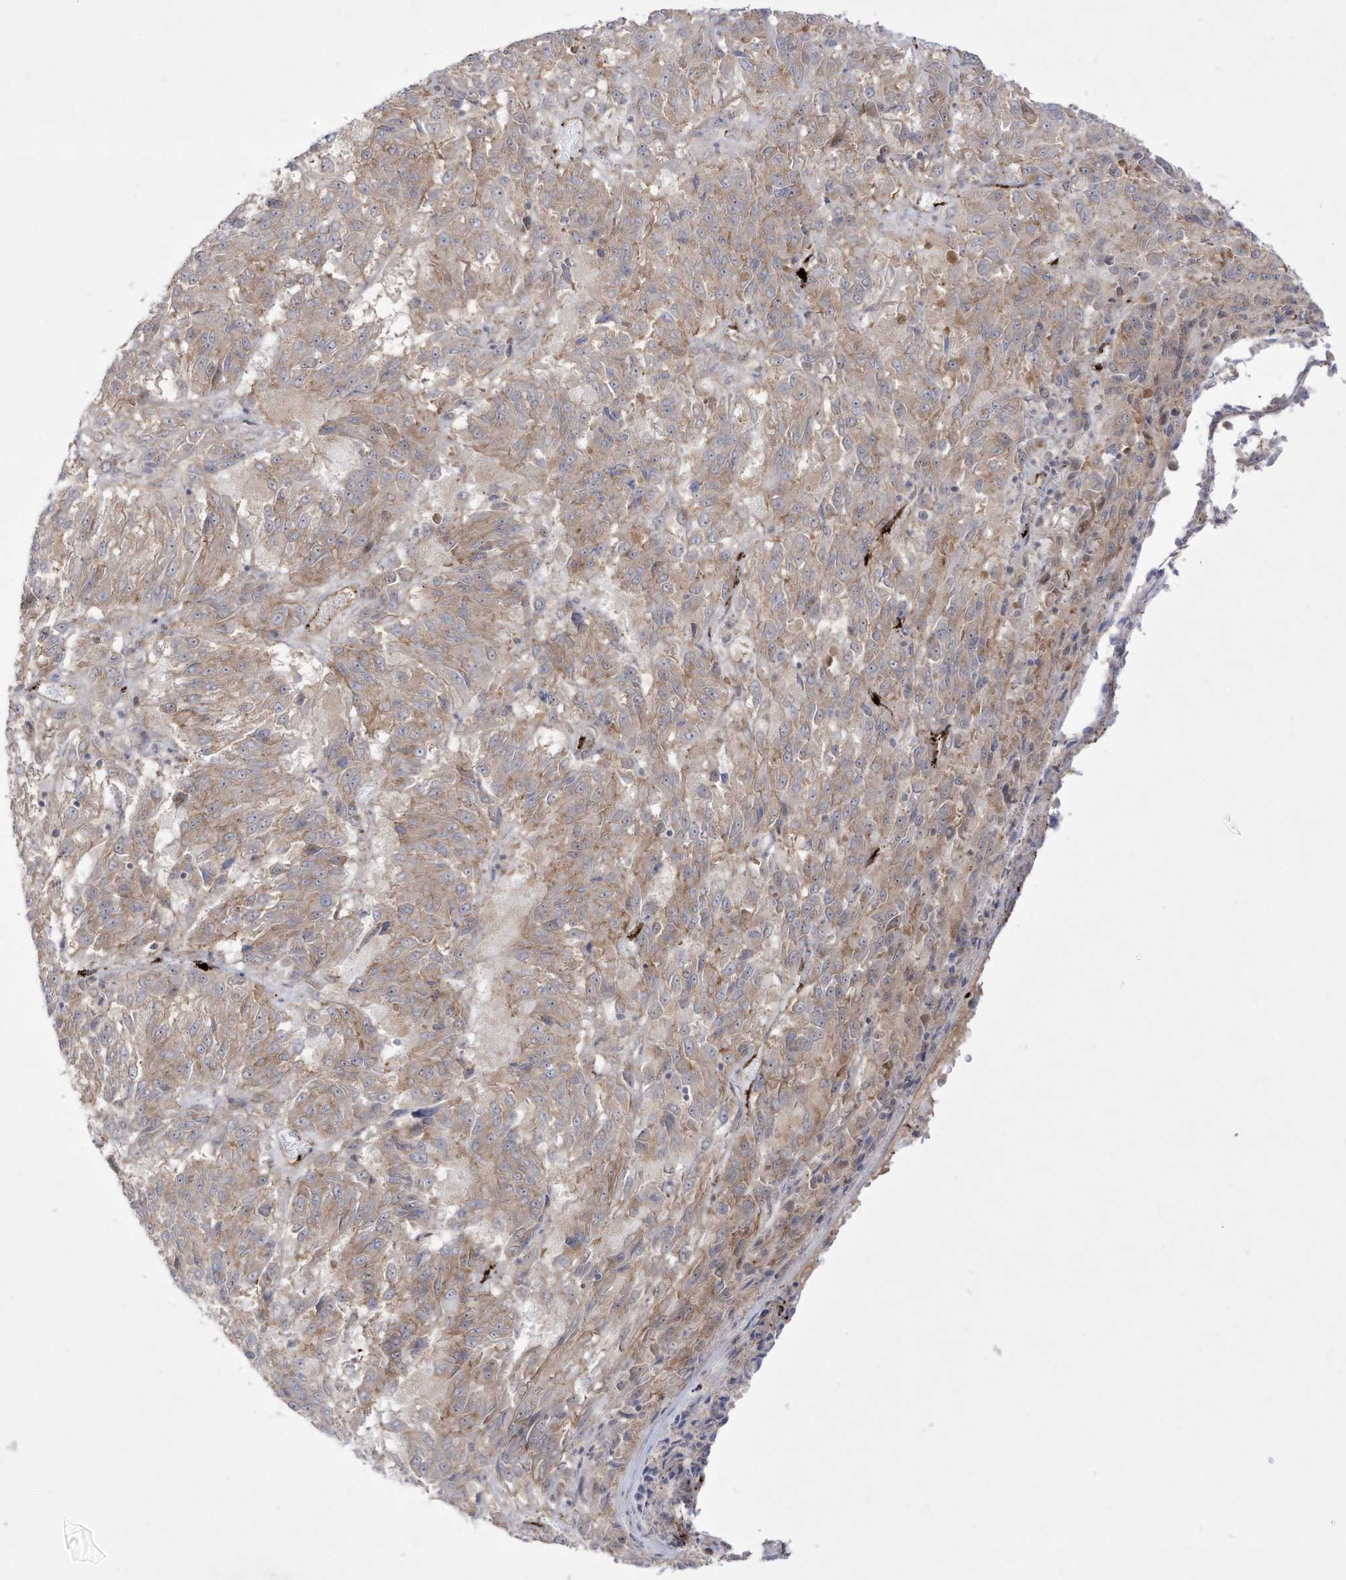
{"staining": {"intensity": "weak", "quantity": ">75%", "location": "cytoplasmic/membranous"}, "tissue": "melanoma", "cell_type": "Tumor cells", "image_type": "cancer", "snomed": [{"axis": "morphology", "description": "Malignant melanoma, Metastatic site"}, {"axis": "topography", "description": "Lung"}], "caption": "A brown stain labels weak cytoplasmic/membranous expression of a protein in malignant melanoma (metastatic site) tumor cells.", "gene": "ZGRF1", "patient": {"sex": "male", "age": 64}}